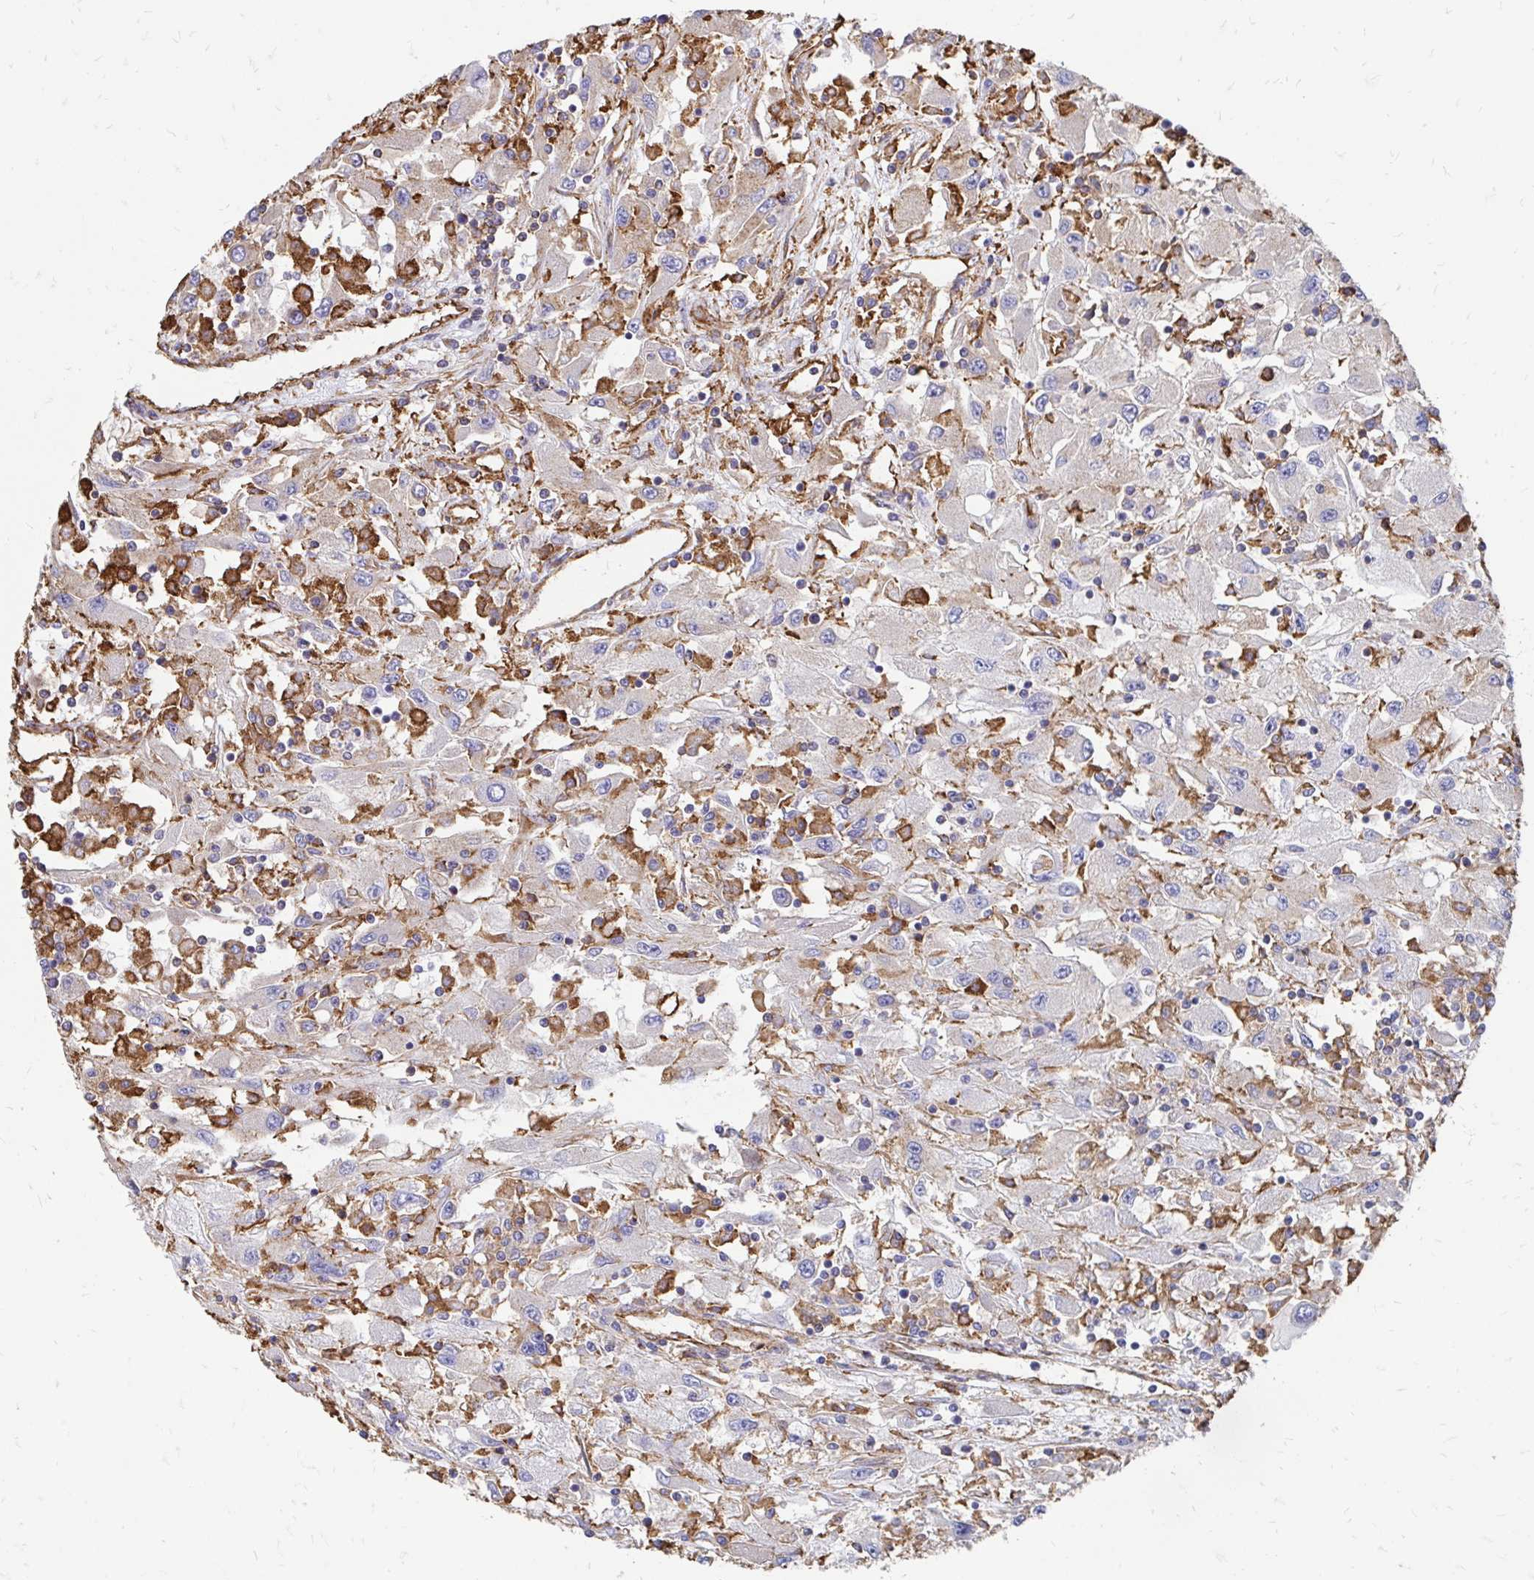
{"staining": {"intensity": "negative", "quantity": "none", "location": "none"}, "tissue": "renal cancer", "cell_type": "Tumor cells", "image_type": "cancer", "snomed": [{"axis": "morphology", "description": "Adenocarcinoma, NOS"}, {"axis": "topography", "description": "Kidney"}], "caption": "Immunohistochemical staining of renal adenocarcinoma shows no significant positivity in tumor cells.", "gene": "CLTC", "patient": {"sex": "female", "age": 67}}